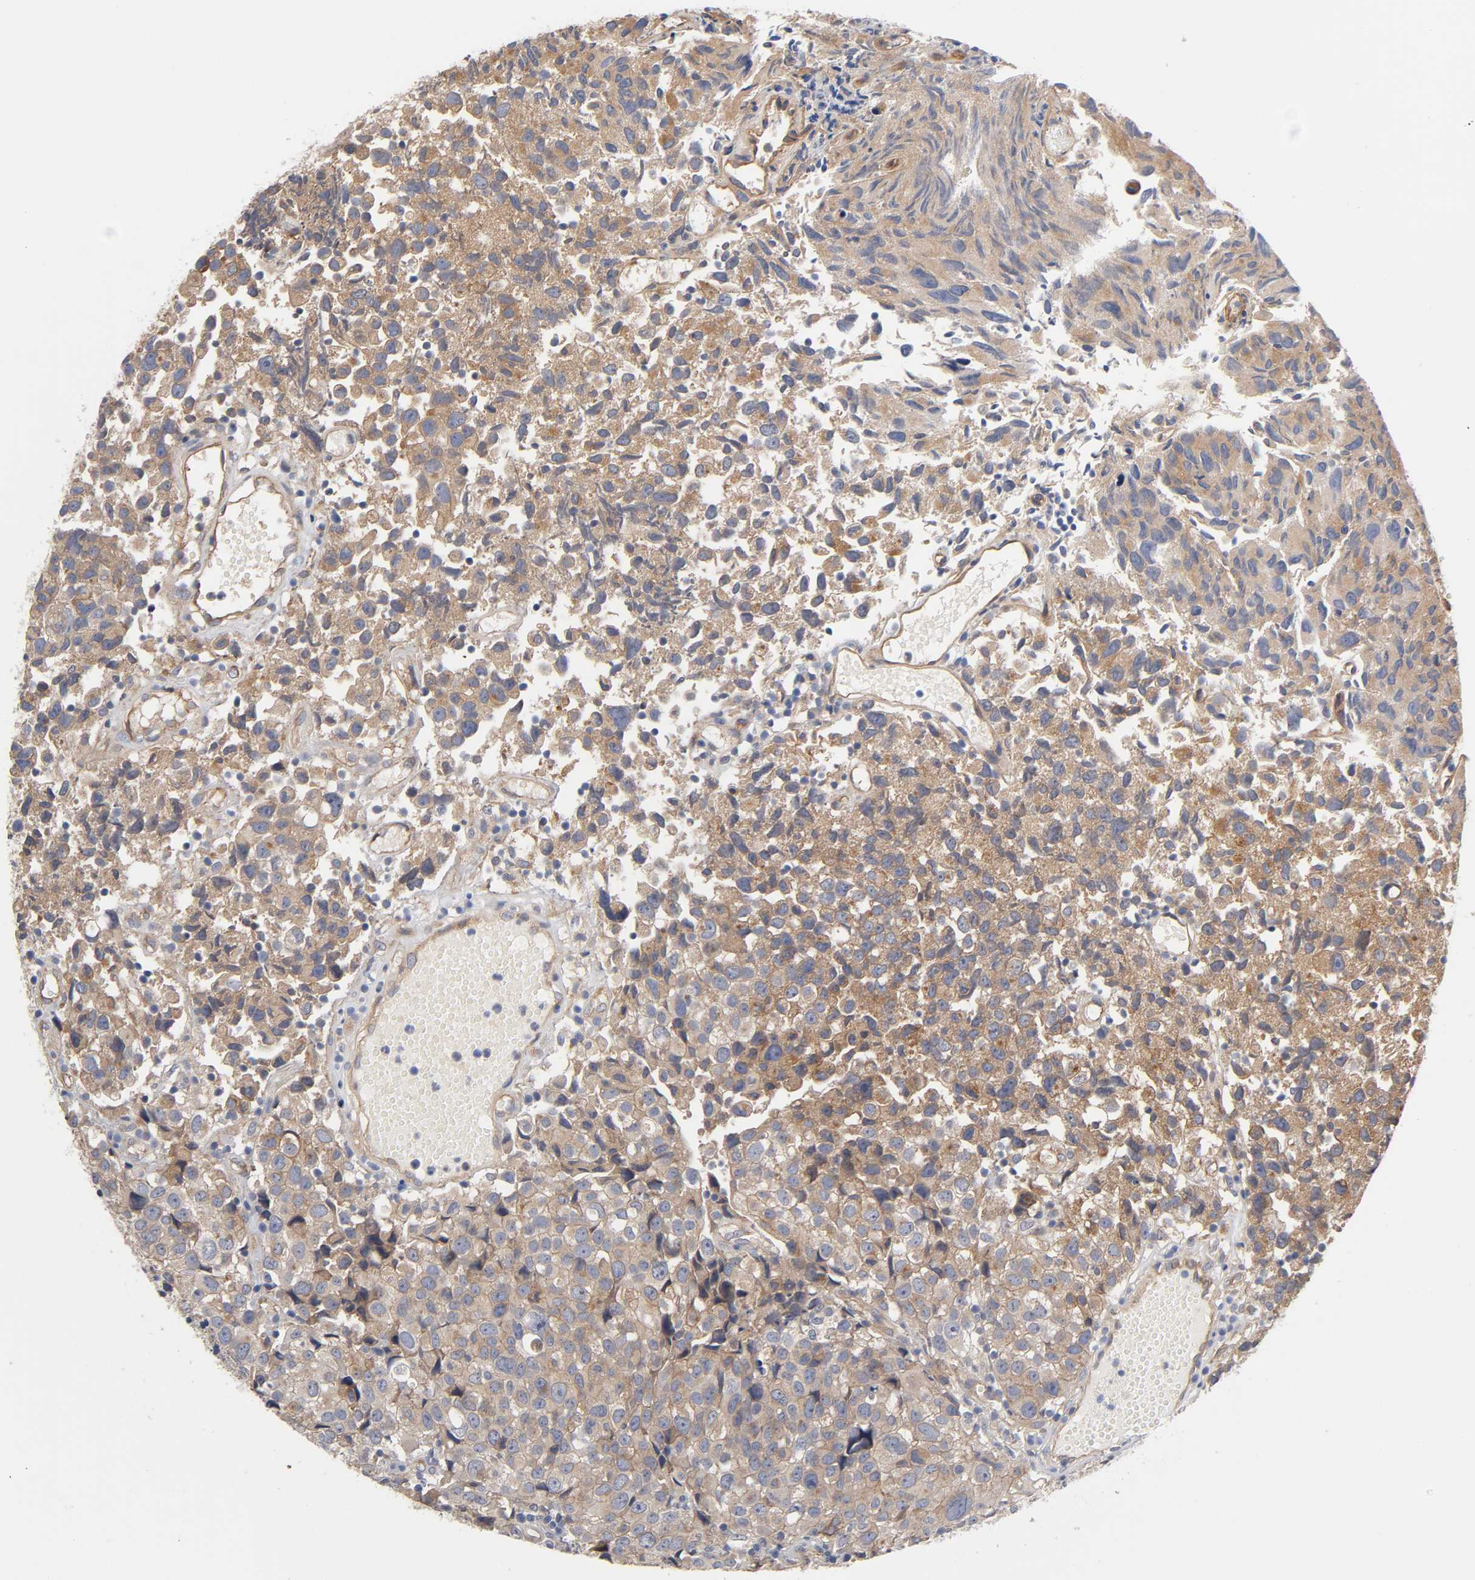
{"staining": {"intensity": "weak", "quantity": ">75%", "location": "cytoplasmic/membranous"}, "tissue": "urothelial cancer", "cell_type": "Tumor cells", "image_type": "cancer", "snomed": [{"axis": "morphology", "description": "Urothelial carcinoma, High grade"}, {"axis": "topography", "description": "Urinary bladder"}], "caption": "Weak cytoplasmic/membranous protein staining is seen in about >75% of tumor cells in high-grade urothelial carcinoma.", "gene": "RAB13", "patient": {"sex": "female", "age": 75}}